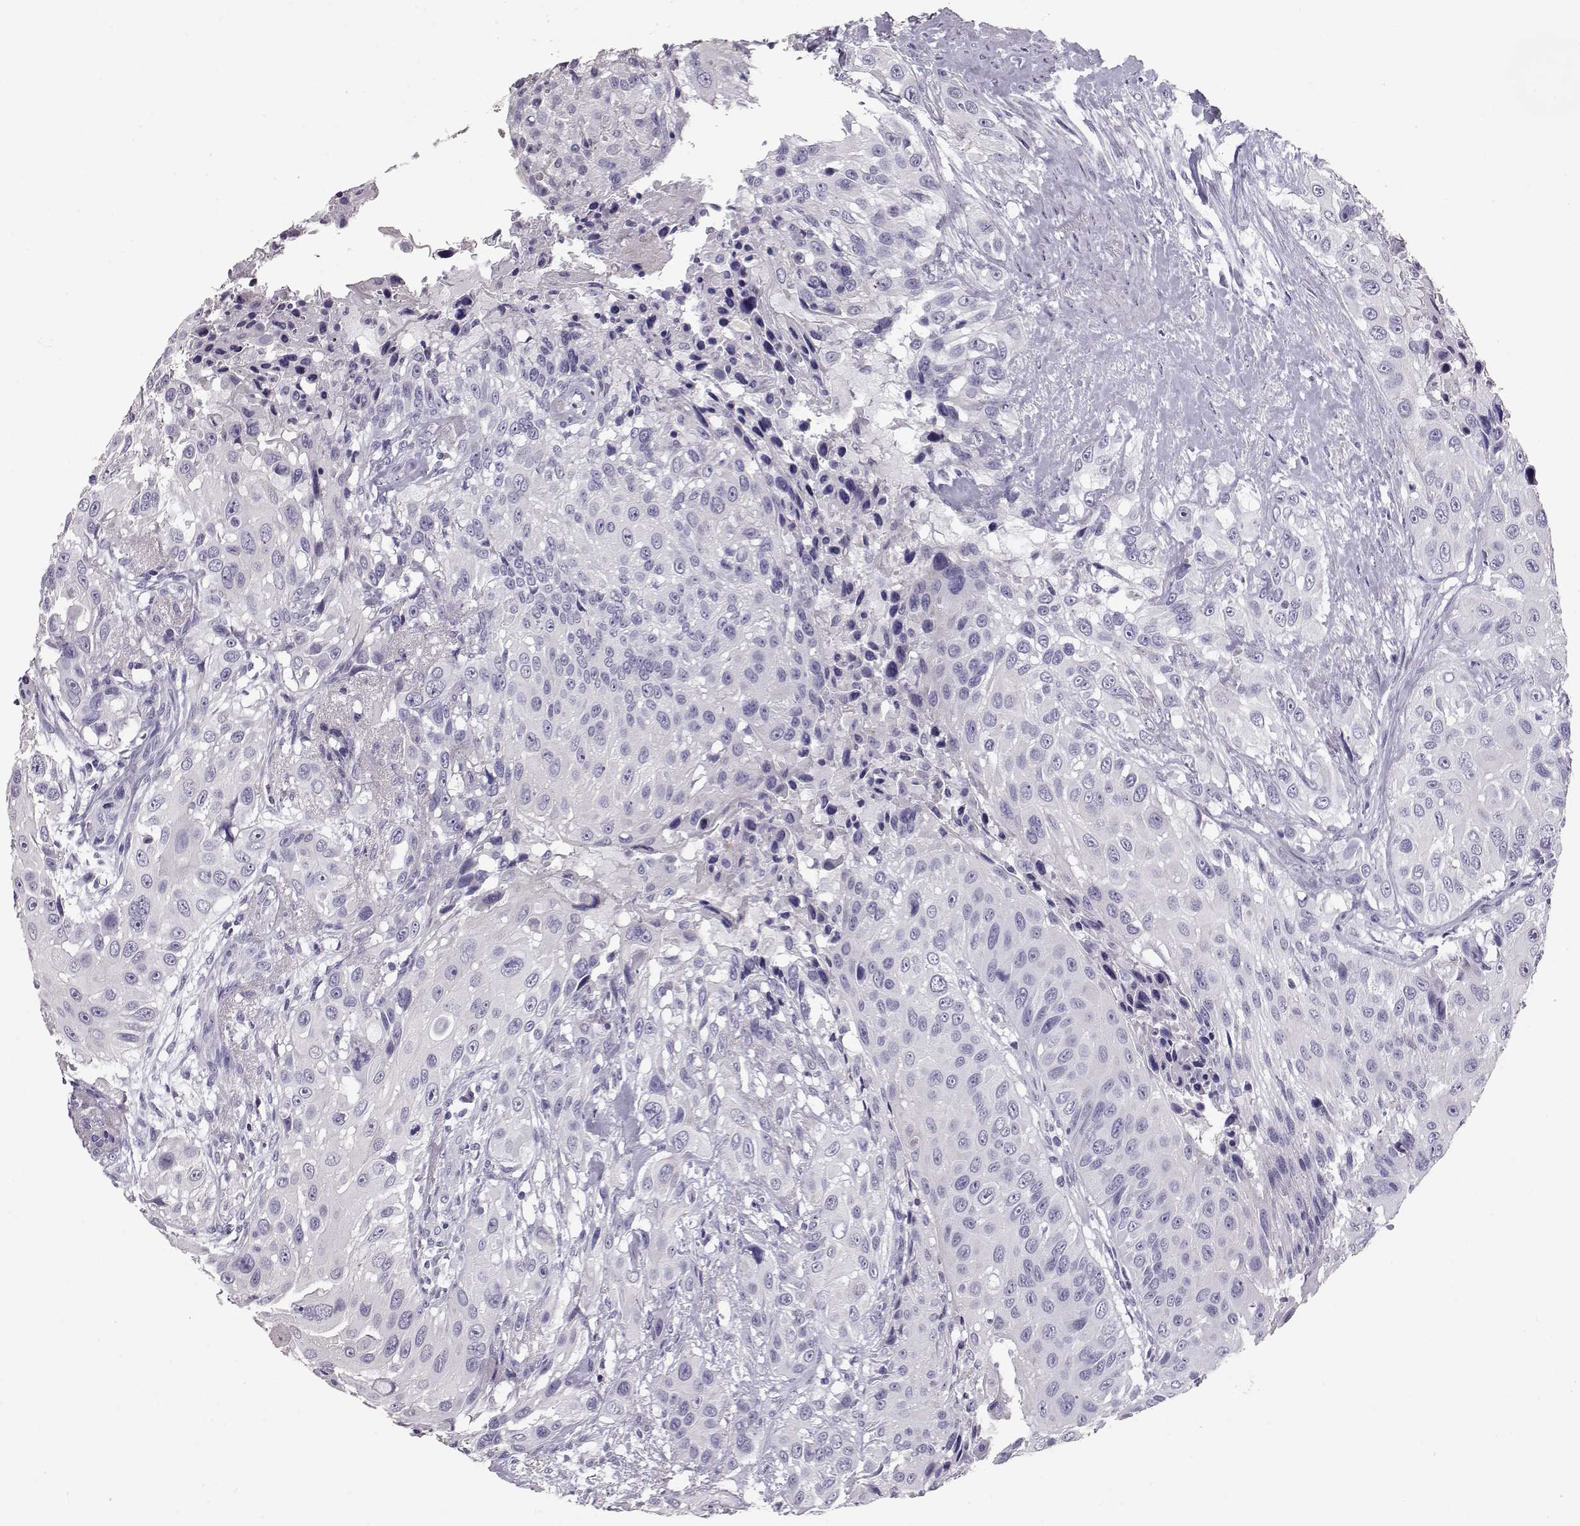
{"staining": {"intensity": "negative", "quantity": "none", "location": "none"}, "tissue": "urothelial cancer", "cell_type": "Tumor cells", "image_type": "cancer", "snomed": [{"axis": "morphology", "description": "Urothelial carcinoma, NOS"}, {"axis": "topography", "description": "Urinary bladder"}], "caption": "Protein analysis of urothelial cancer displays no significant staining in tumor cells.", "gene": "RD3", "patient": {"sex": "male", "age": 55}}